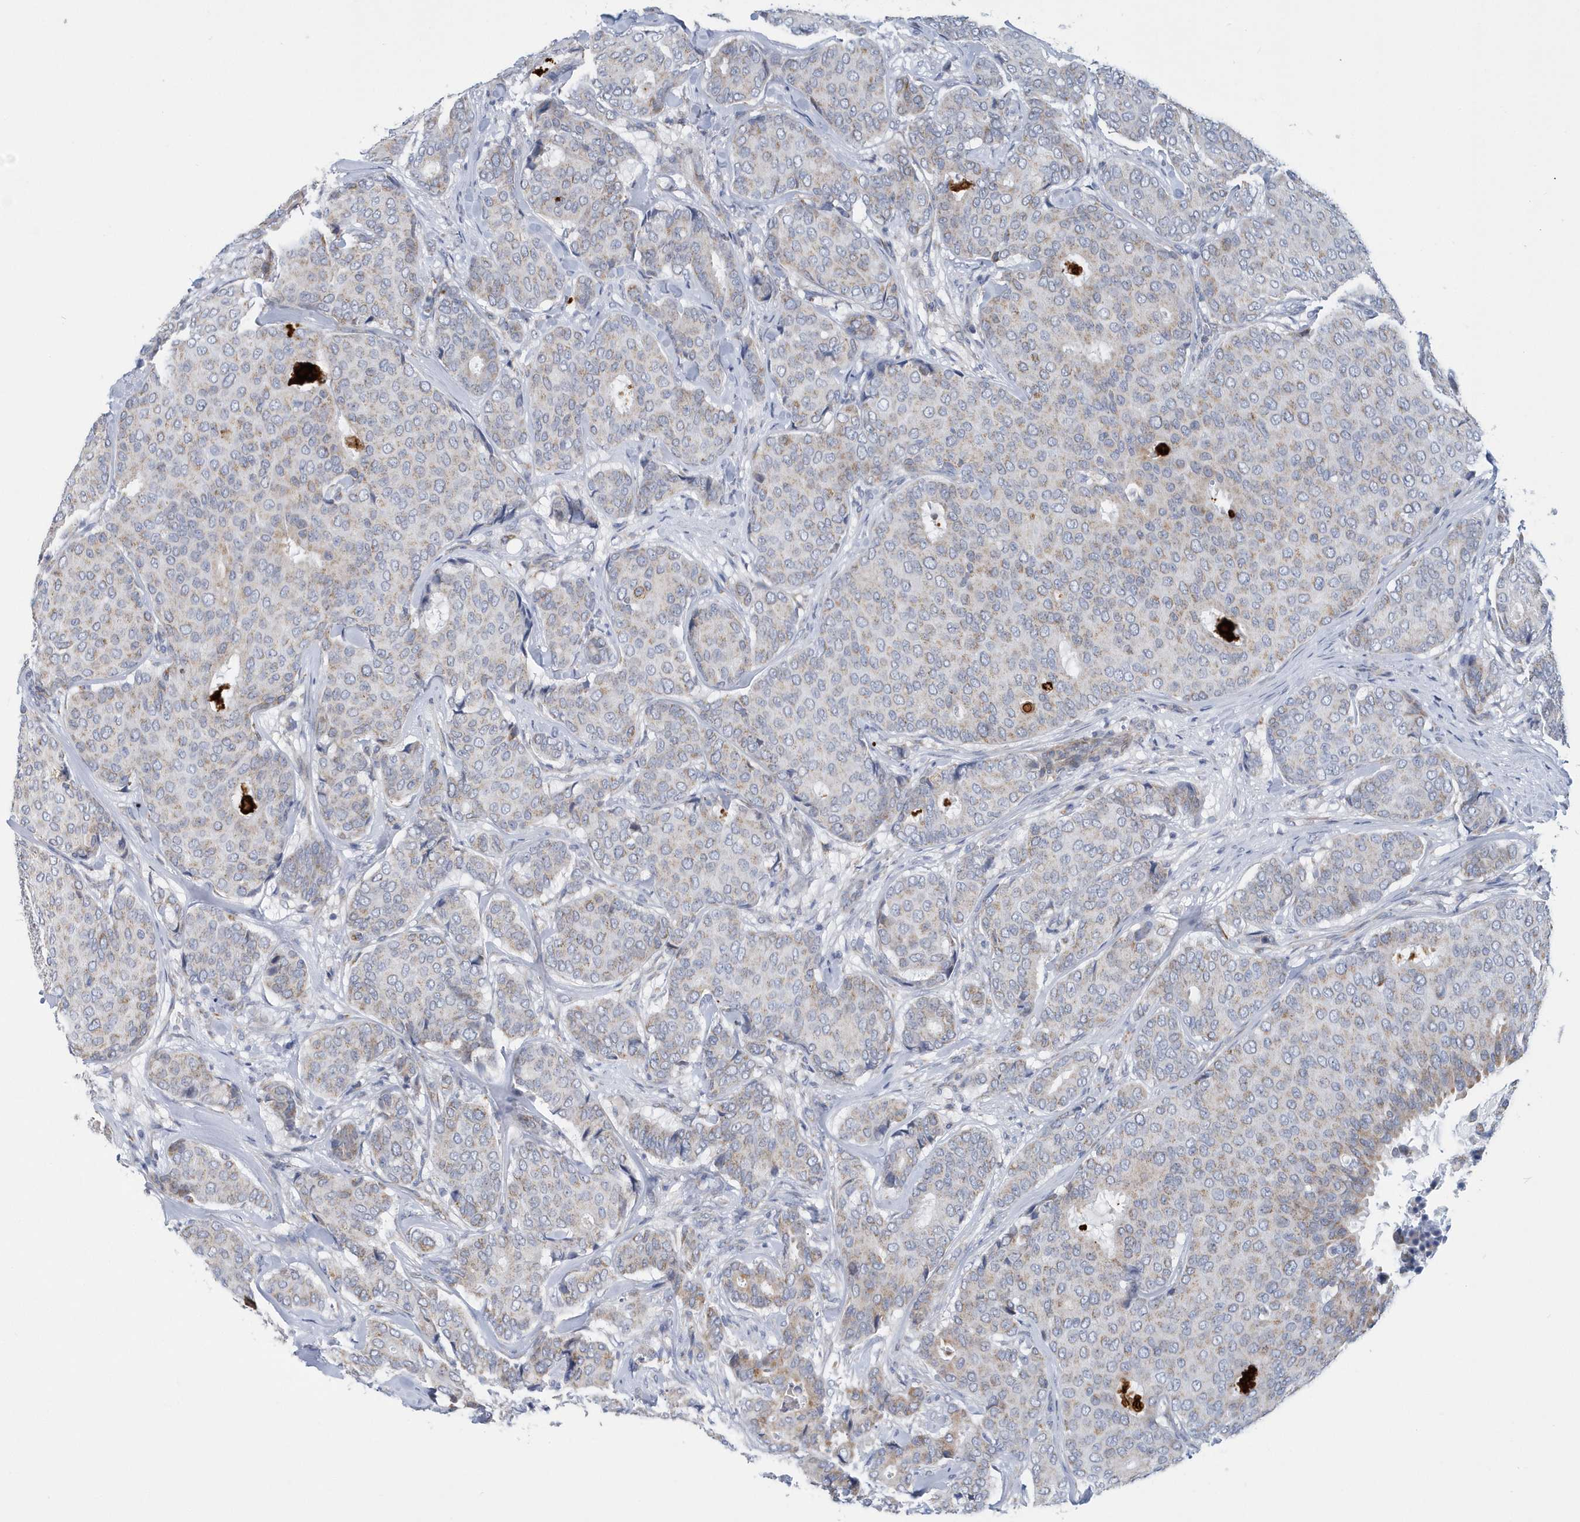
{"staining": {"intensity": "weak", "quantity": "<25%", "location": "cytoplasmic/membranous"}, "tissue": "breast cancer", "cell_type": "Tumor cells", "image_type": "cancer", "snomed": [{"axis": "morphology", "description": "Duct carcinoma"}, {"axis": "topography", "description": "Breast"}], "caption": "Breast cancer (intraductal carcinoma) was stained to show a protein in brown. There is no significant positivity in tumor cells.", "gene": "VWA5B2", "patient": {"sex": "female", "age": 75}}